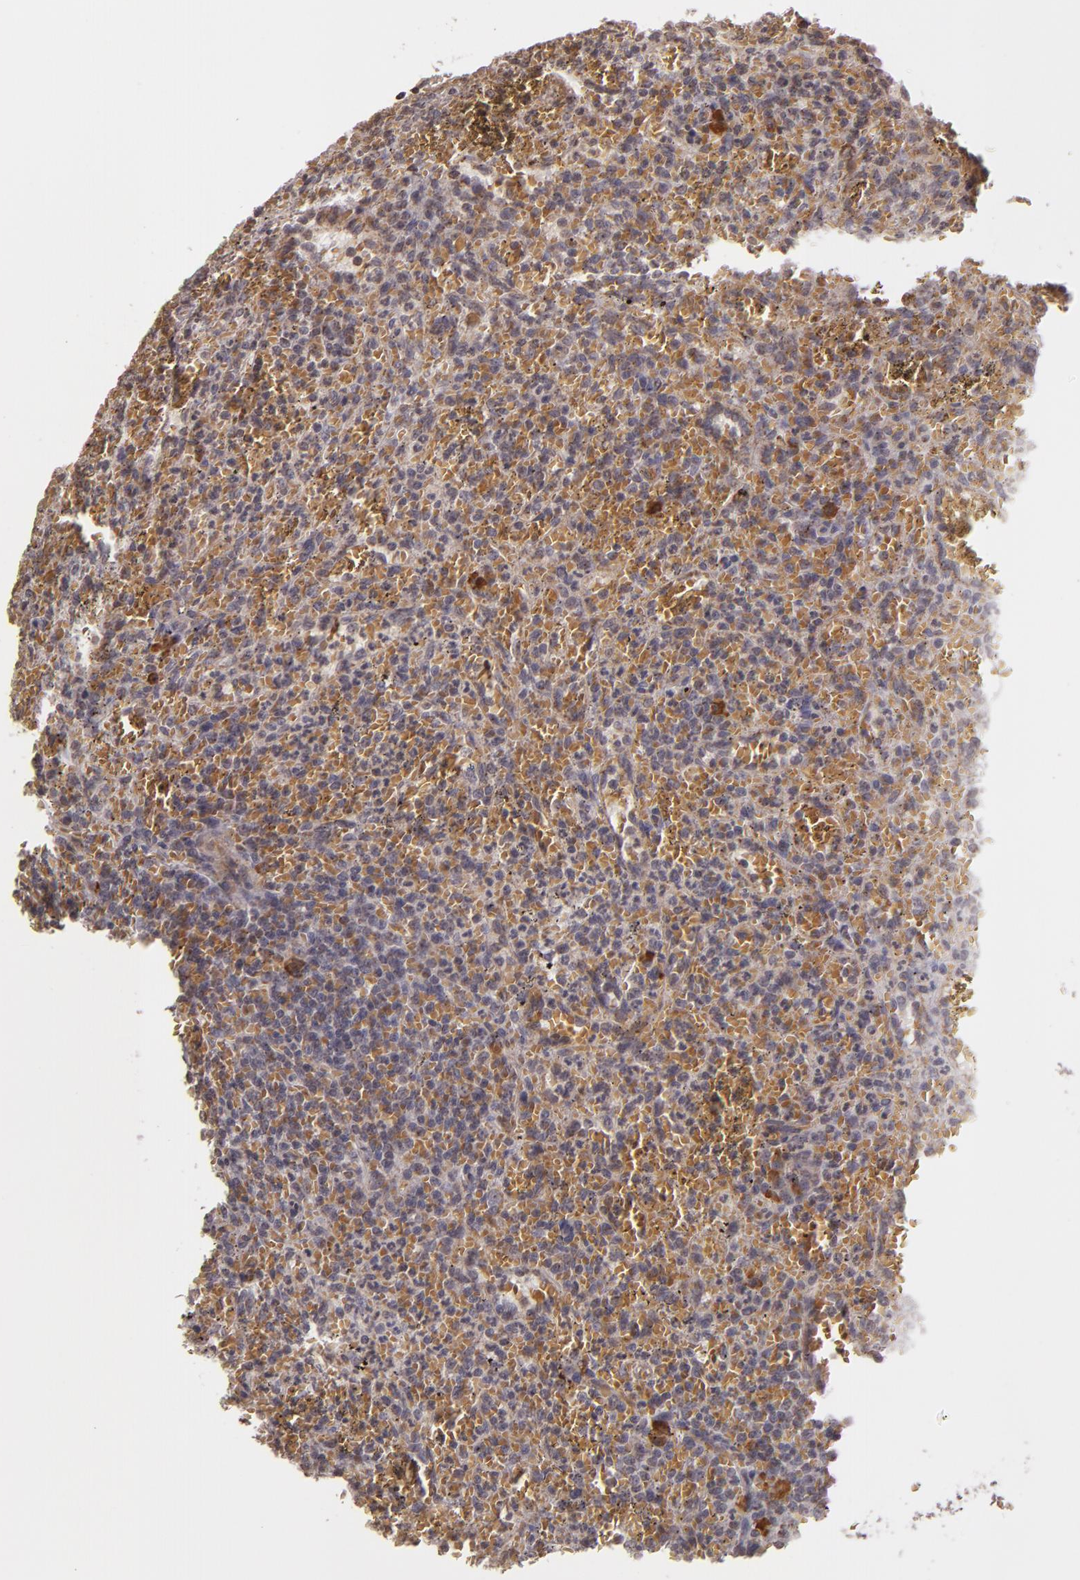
{"staining": {"intensity": "moderate", "quantity": "25%-75%", "location": "cytoplasmic/membranous"}, "tissue": "lymphoma", "cell_type": "Tumor cells", "image_type": "cancer", "snomed": [{"axis": "morphology", "description": "Malignant lymphoma, non-Hodgkin's type, Low grade"}, {"axis": "topography", "description": "Spleen"}], "caption": "IHC photomicrograph of neoplastic tissue: low-grade malignant lymphoma, non-Hodgkin's type stained using immunohistochemistry displays medium levels of moderate protein expression localized specifically in the cytoplasmic/membranous of tumor cells, appearing as a cytoplasmic/membranous brown color.", "gene": "ABL1", "patient": {"sex": "female", "age": 64}}